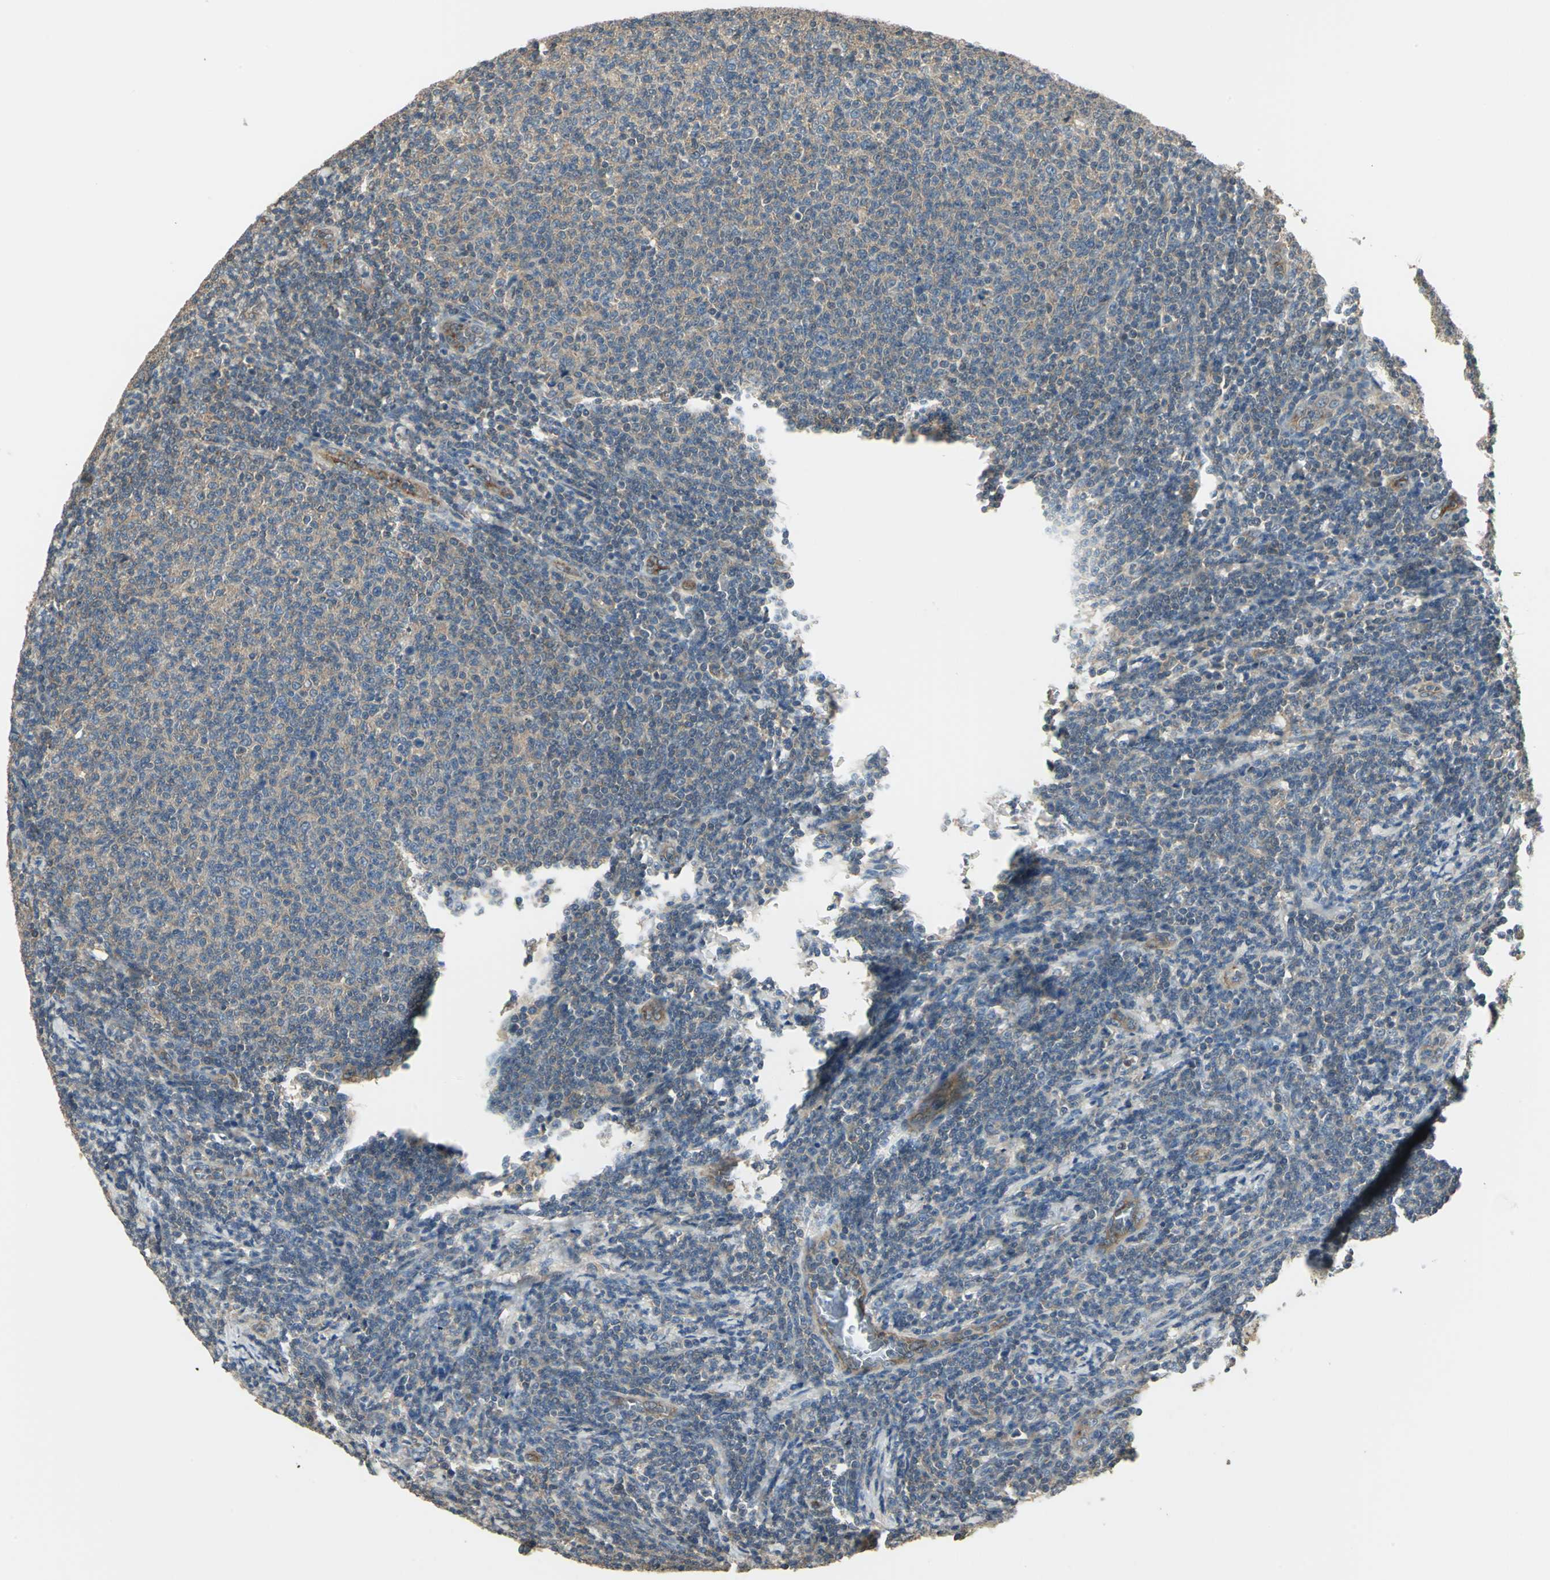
{"staining": {"intensity": "weak", "quantity": "25%-75%", "location": "cytoplasmic/membranous"}, "tissue": "lymphoma", "cell_type": "Tumor cells", "image_type": "cancer", "snomed": [{"axis": "morphology", "description": "Malignant lymphoma, non-Hodgkin's type, Low grade"}, {"axis": "topography", "description": "Lymph node"}], "caption": "Lymphoma tissue reveals weak cytoplasmic/membranous expression in about 25%-75% of tumor cells", "gene": "RAPGEF1", "patient": {"sex": "male", "age": 66}}